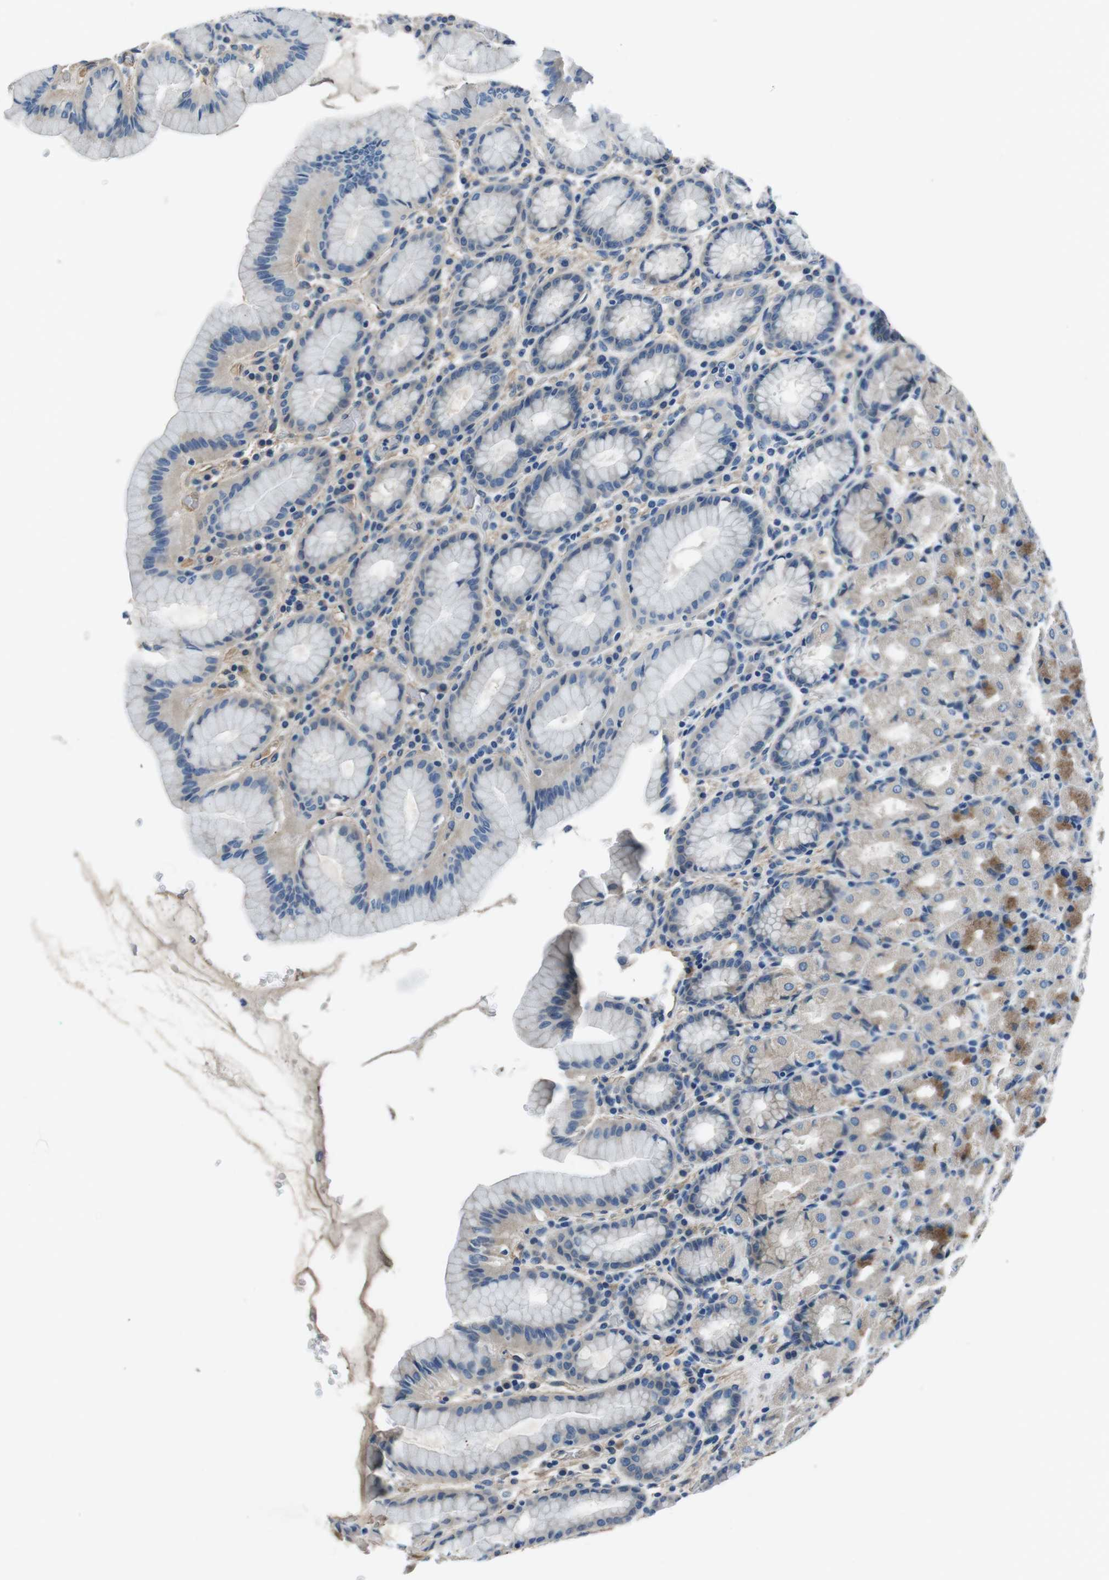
{"staining": {"intensity": "moderate", "quantity": "<25%", "location": "cytoplasmic/membranous"}, "tissue": "stomach", "cell_type": "Glandular cells", "image_type": "normal", "snomed": [{"axis": "morphology", "description": "Normal tissue, NOS"}, {"axis": "topography", "description": "Stomach, upper"}], "caption": "Stomach stained with DAB immunohistochemistry exhibits low levels of moderate cytoplasmic/membranous expression in about <25% of glandular cells.", "gene": "CASQ1", "patient": {"sex": "male", "age": 68}}